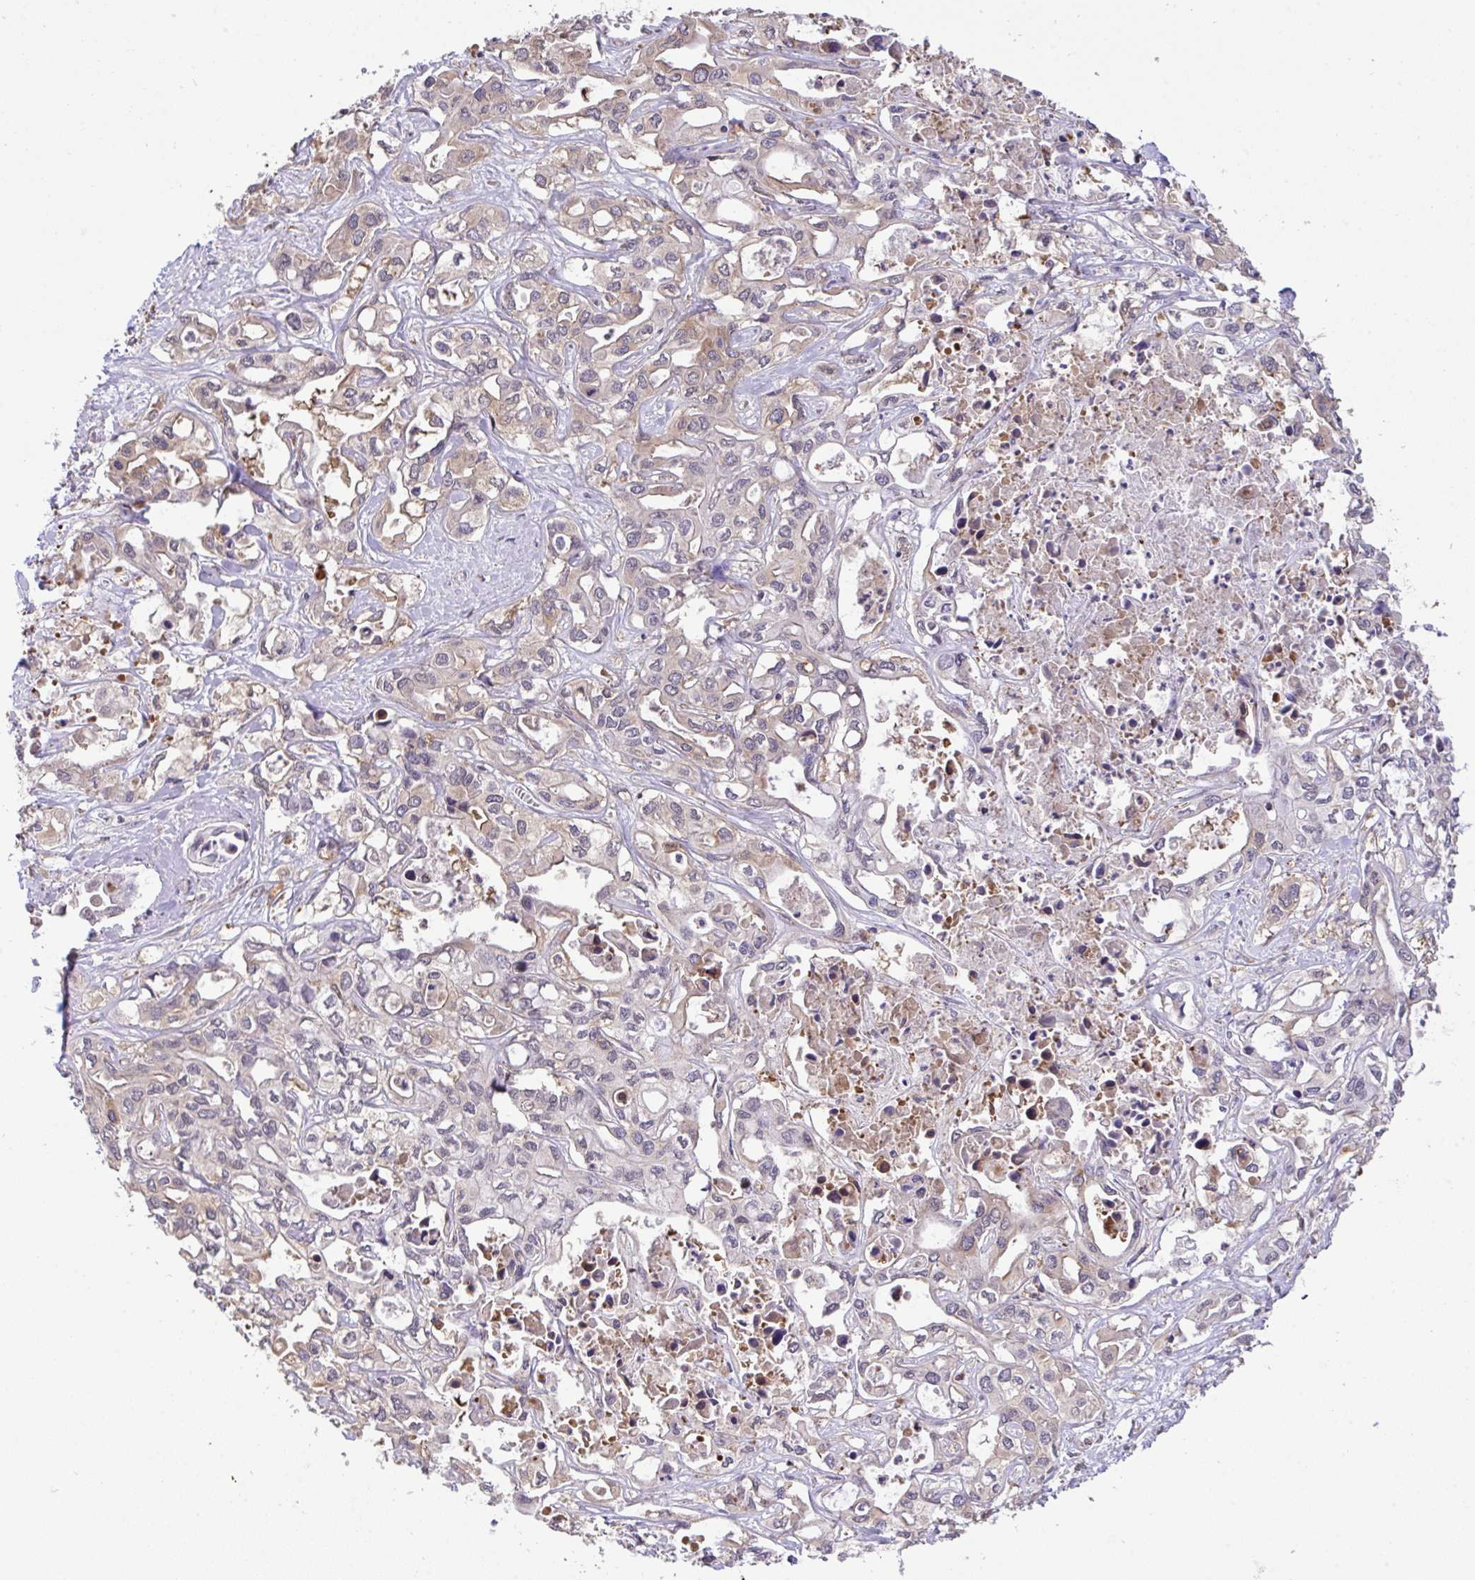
{"staining": {"intensity": "weak", "quantity": "<25%", "location": "cytoplasmic/membranous"}, "tissue": "liver cancer", "cell_type": "Tumor cells", "image_type": "cancer", "snomed": [{"axis": "morphology", "description": "Cholangiocarcinoma"}, {"axis": "topography", "description": "Liver"}], "caption": "Tumor cells show no significant positivity in liver cancer. Brightfield microscopy of IHC stained with DAB (brown) and hematoxylin (blue), captured at high magnification.", "gene": "C12orf57", "patient": {"sex": "female", "age": 64}}